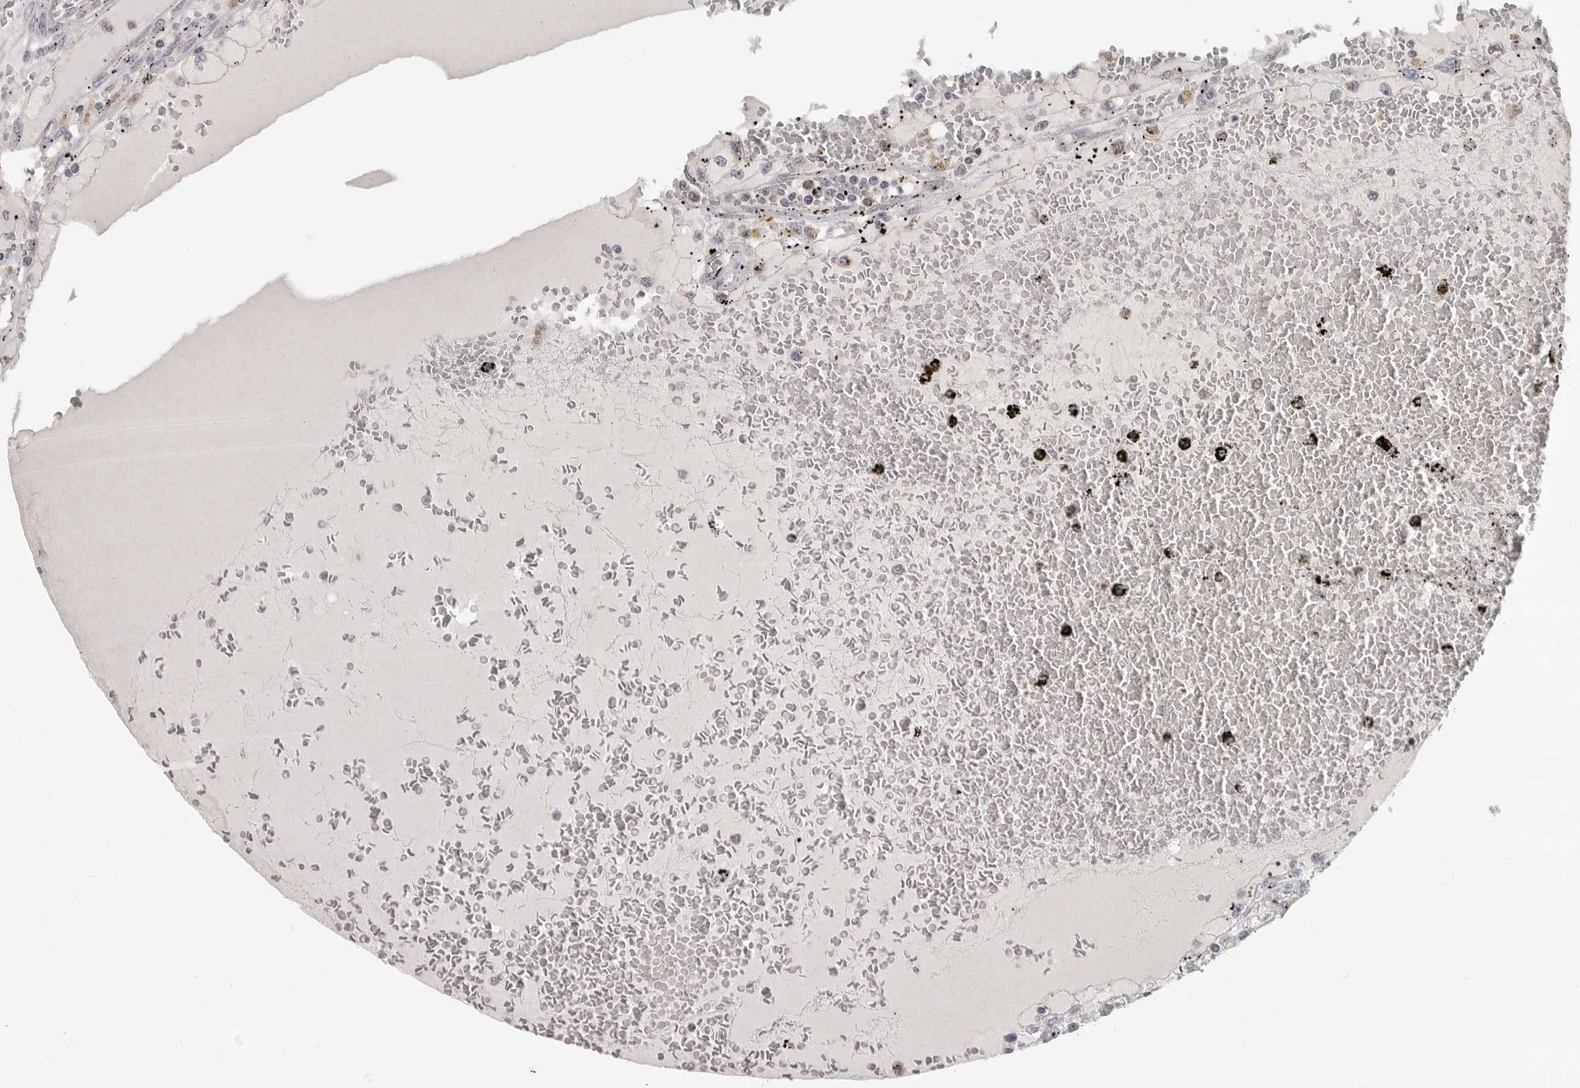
{"staining": {"intensity": "negative", "quantity": "none", "location": "none"}, "tissue": "renal cancer", "cell_type": "Tumor cells", "image_type": "cancer", "snomed": [{"axis": "morphology", "description": "Adenocarcinoma, NOS"}, {"axis": "topography", "description": "Kidney"}], "caption": "This is an IHC photomicrograph of renal cancer (adenocarcinoma). There is no positivity in tumor cells.", "gene": "RXFP3", "patient": {"sex": "male", "age": 56}}